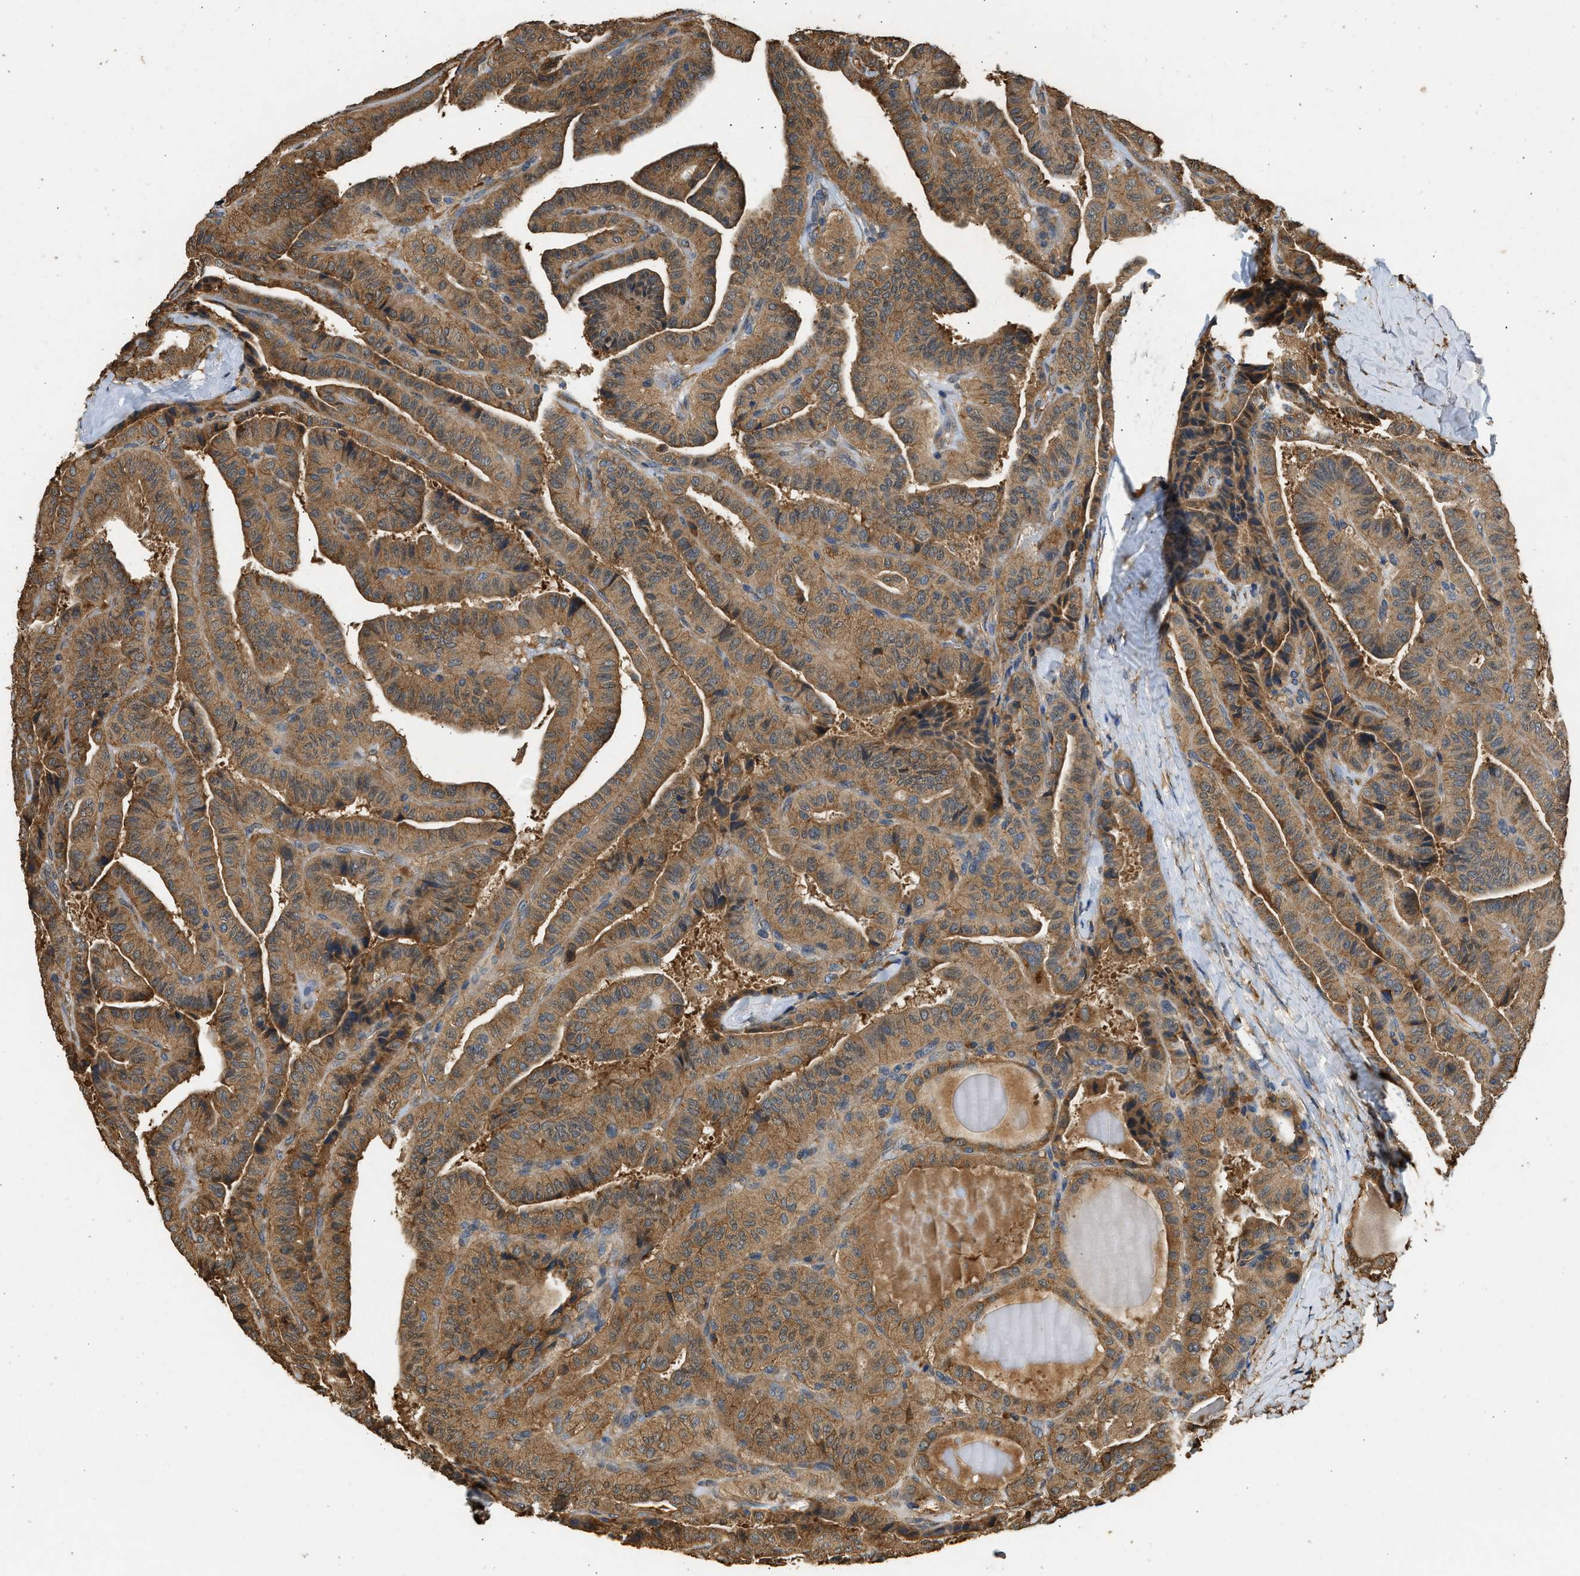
{"staining": {"intensity": "moderate", "quantity": ">75%", "location": "cytoplasmic/membranous"}, "tissue": "thyroid cancer", "cell_type": "Tumor cells", "image_type": "cancer", "snomed": [{"axis": "morphology", "description": "Papillary adenocarcinoma, NOS"}, {"axis": "topography", "description": "Thyroid gland"}], "caption": "Moderate cytoplasmic/membranous expression is appreciated in about >75% of tumor cells in thyroid cancer.", "gene": "SLC36A4", "patient": {"sex": "male", "age": 77}}